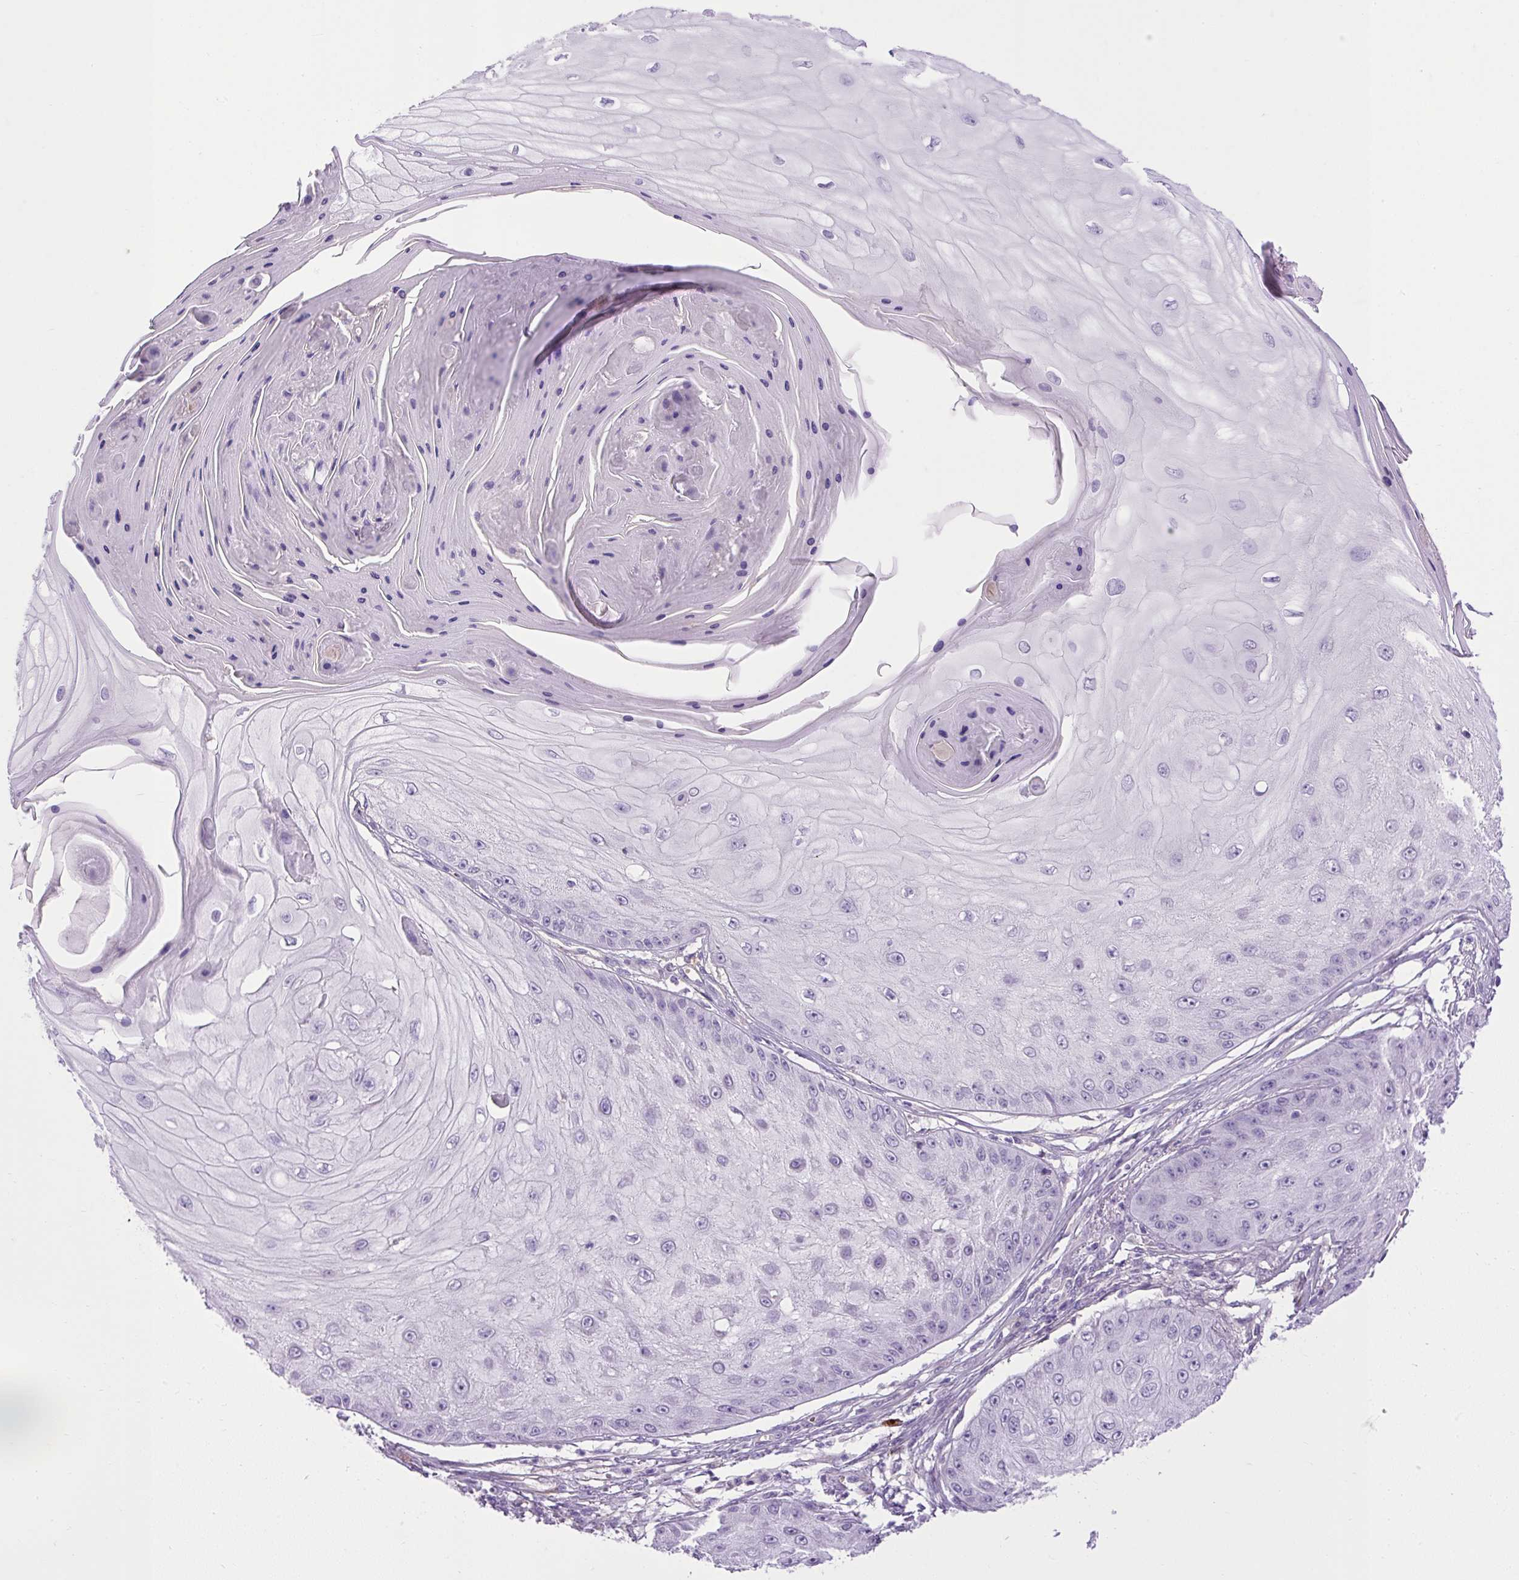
{"staining": {"intensity": "negative", "quantity": "none", "location": "none"}, "tissue": "skin cancer", "cell_type": "Tumor cells", "image_type": "cancer", "snomed": [{"axis": "morphology", "description": "Squamous cell carcinoma, NOS"}, {"axis": "topography", "description": "Skin"}], "caption": "Tumor cells show no significant staining in skin cancer (squamous cell carcinoma). The staining is performed using DAB brown chromogen with nuclei counter-stained in using hematoxylin.", "gene": "VWA7", "patient": {"sex": "male", "age": 70}}